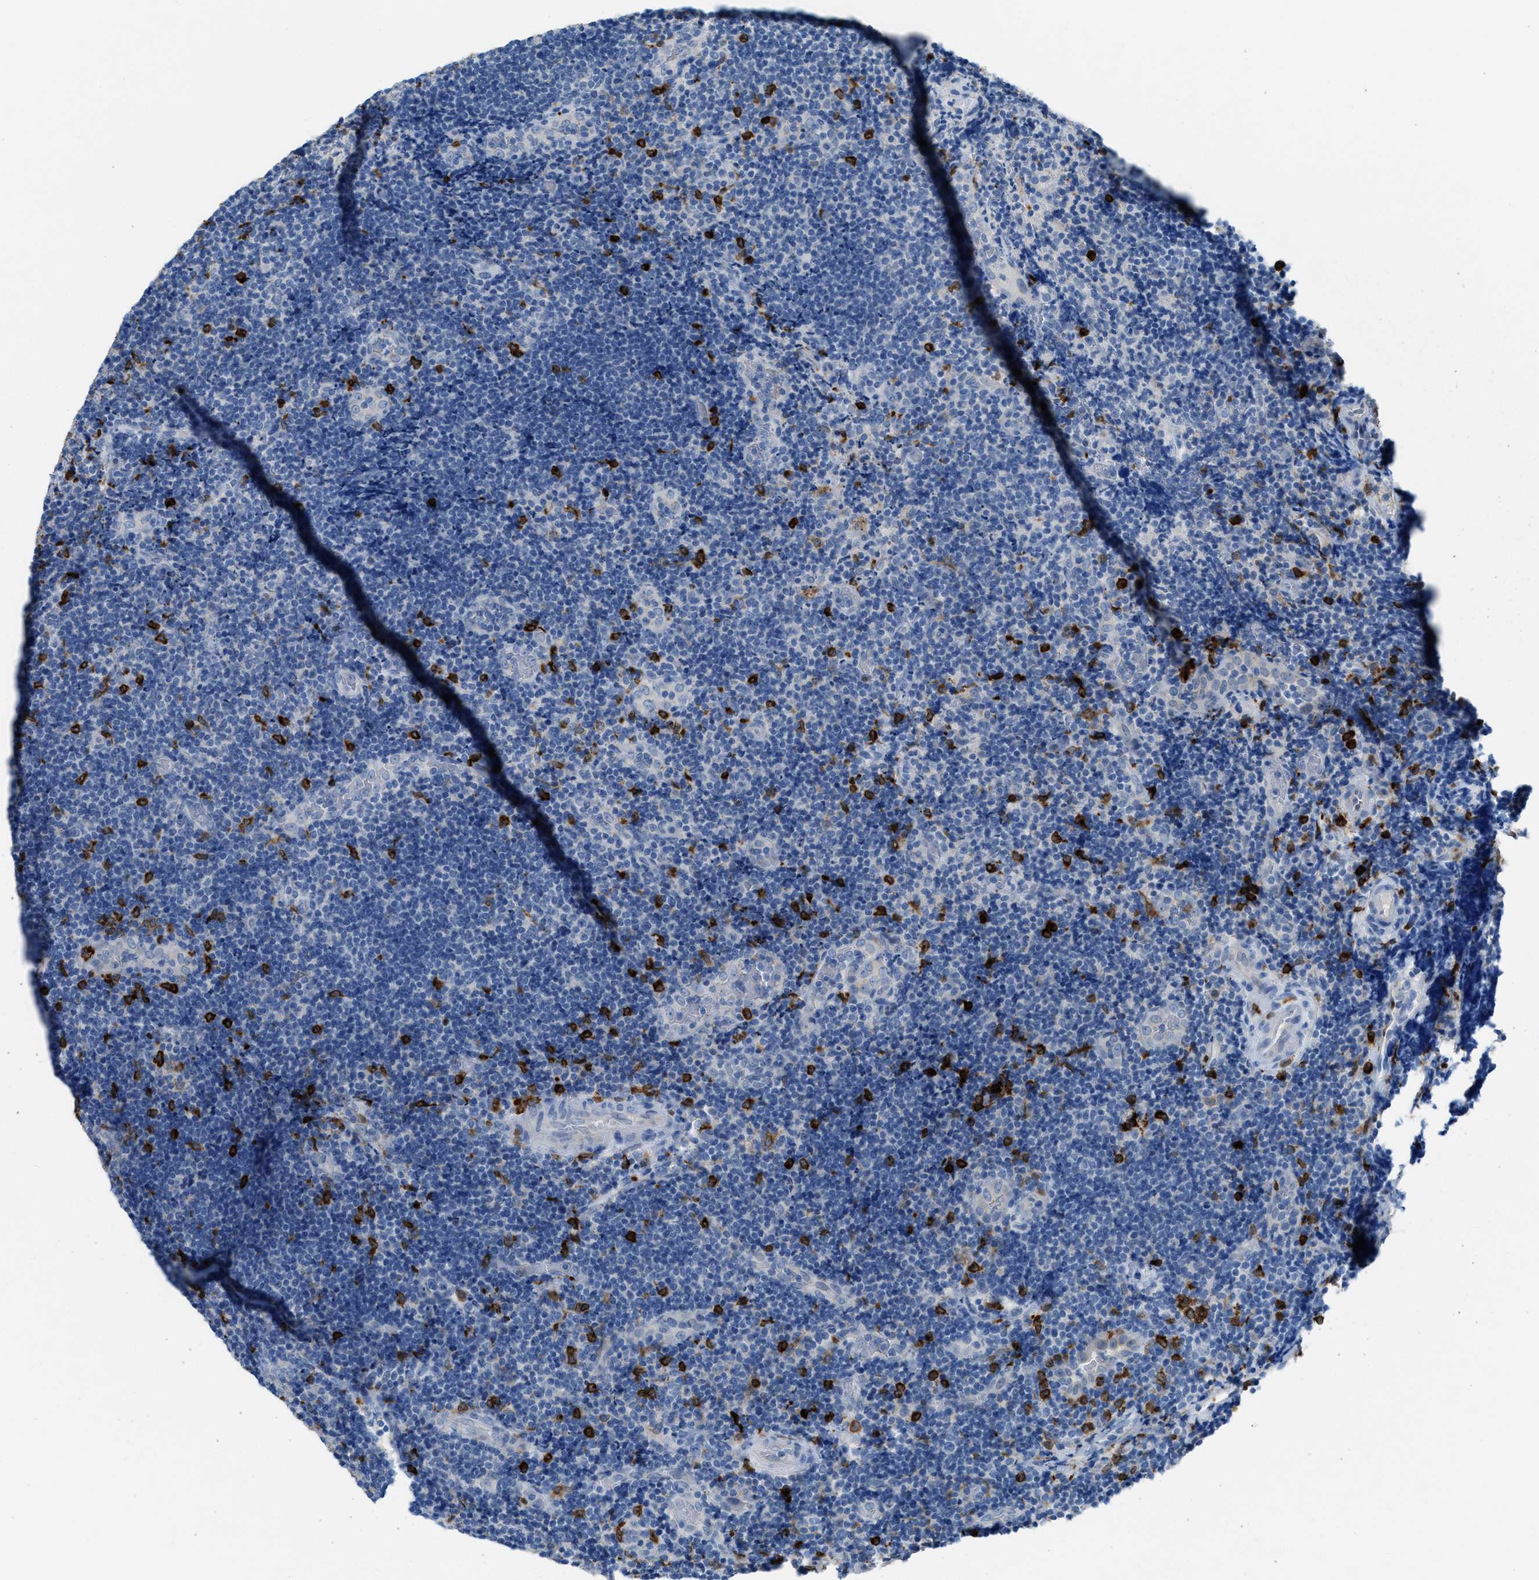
{"staining": {"intensity": "negative", "quantity": "none", "location": "none"}, "tissue": "lymphoma", "cell_type": "Tumor cells", "image_type": "cancer", "snomed": [{"axis": "morphology", "description": "Malignant lymphoma, non-Hodgkin's type, High grade"}, {"axis": "topography", "description": "Tonsil"}], "caption": "Lymphoma was stained to show a protein in brown. There is no significant expression in tumor cells.", "gene": "CLEC10A", "patient": {"sex": "female", "age": 36}}